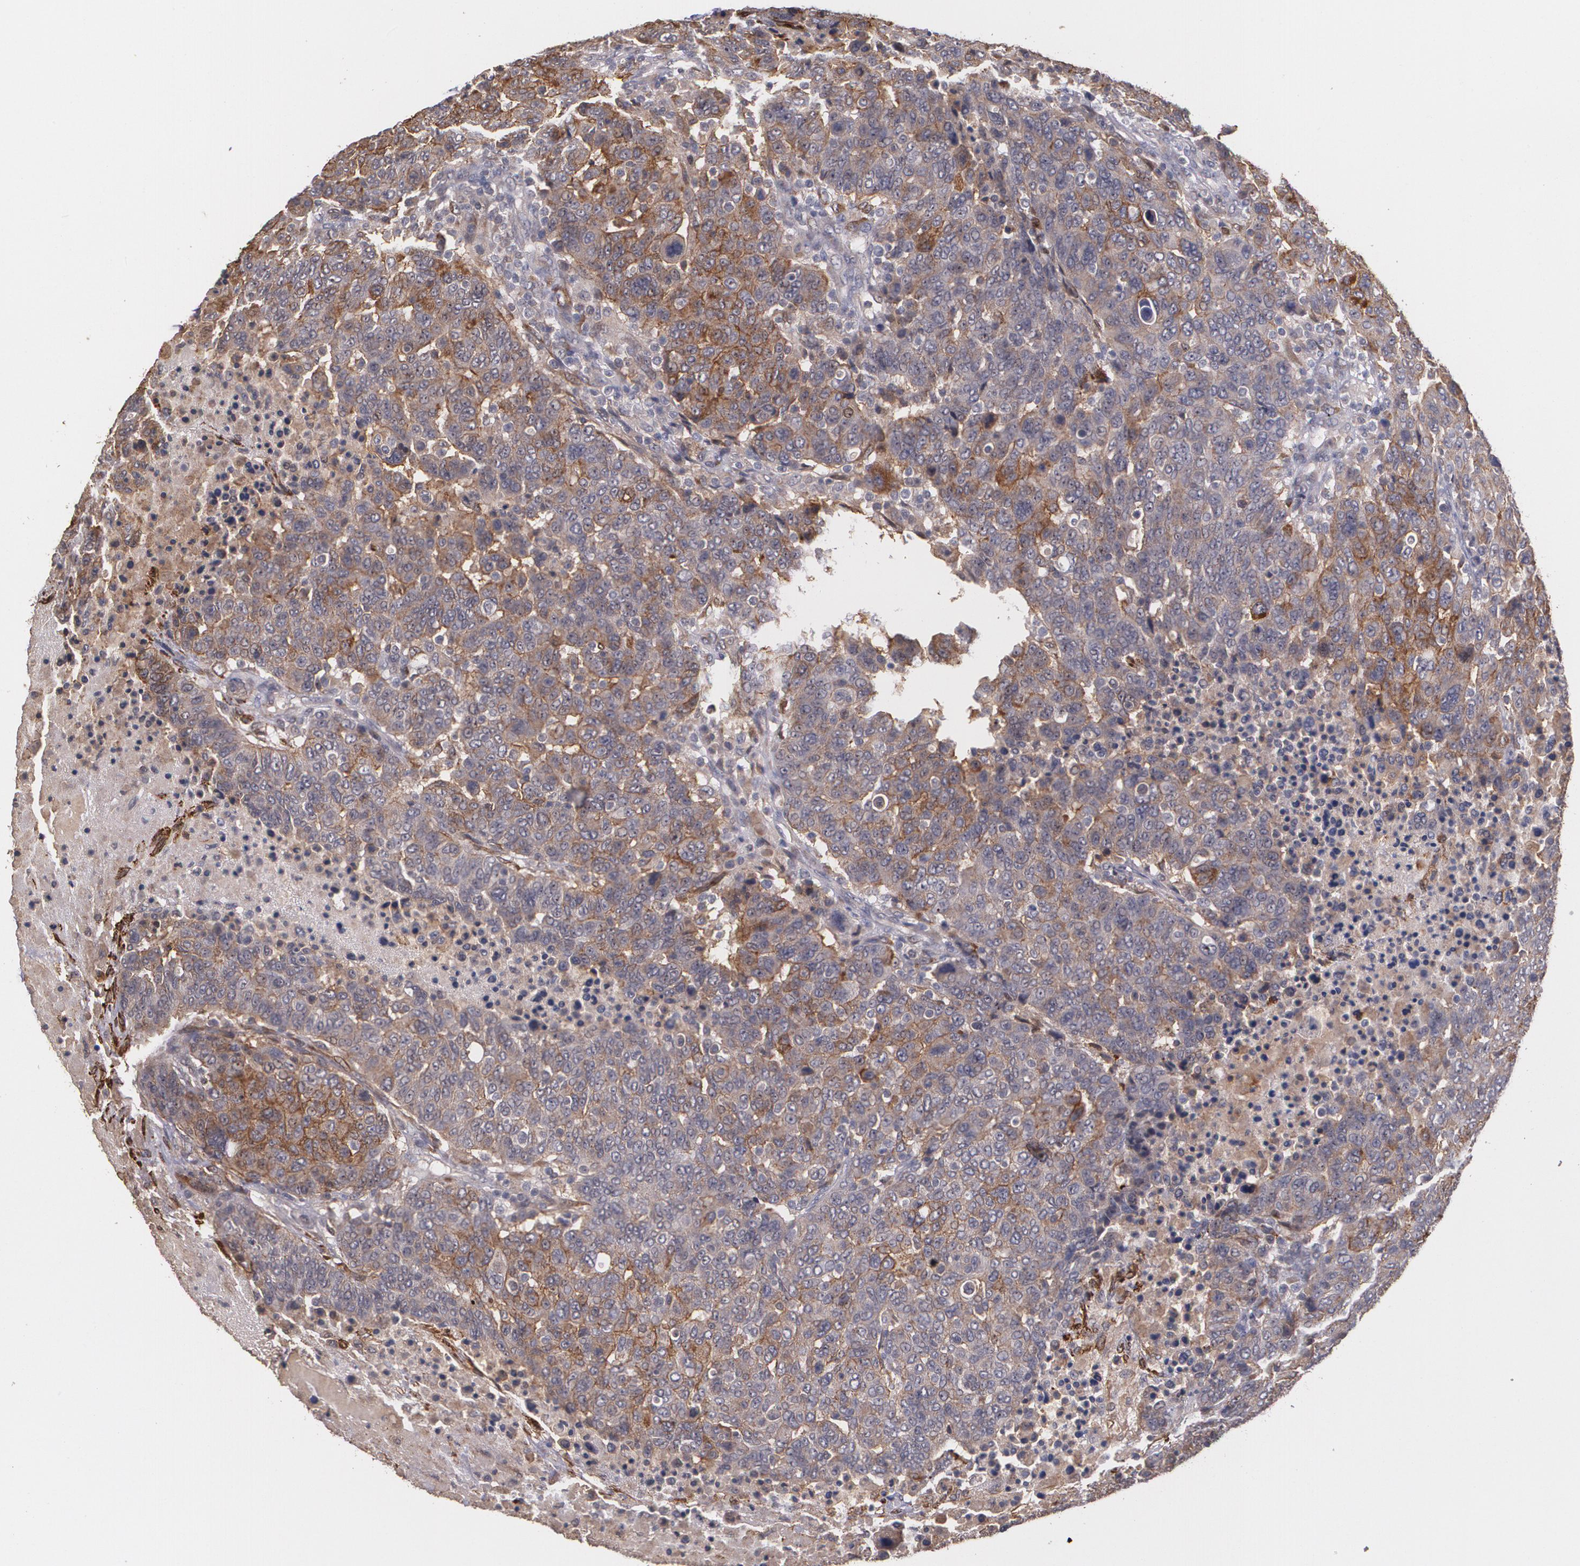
{"staining": {"intensity": "moderate", "quantity": "25%-75%", "location": "cytoplasmic/membranous"}, "tissue": "breast cancer", "cell_type": "Tumor cells", "image_type": "cancer", "snomed": [{"axis": "morphology", "description": "Duct carcinoma"}, {"axis": "topography", "description": "Breast"}], "caption": "Immunohistochemical staining of breast cancer displays medium levels of moderate cytoplasmic/membranous staining in approximately 25%-75% of tumor cells.", "gene": "IFNGR2", "patient": {"sex": "female", "age": 37}}